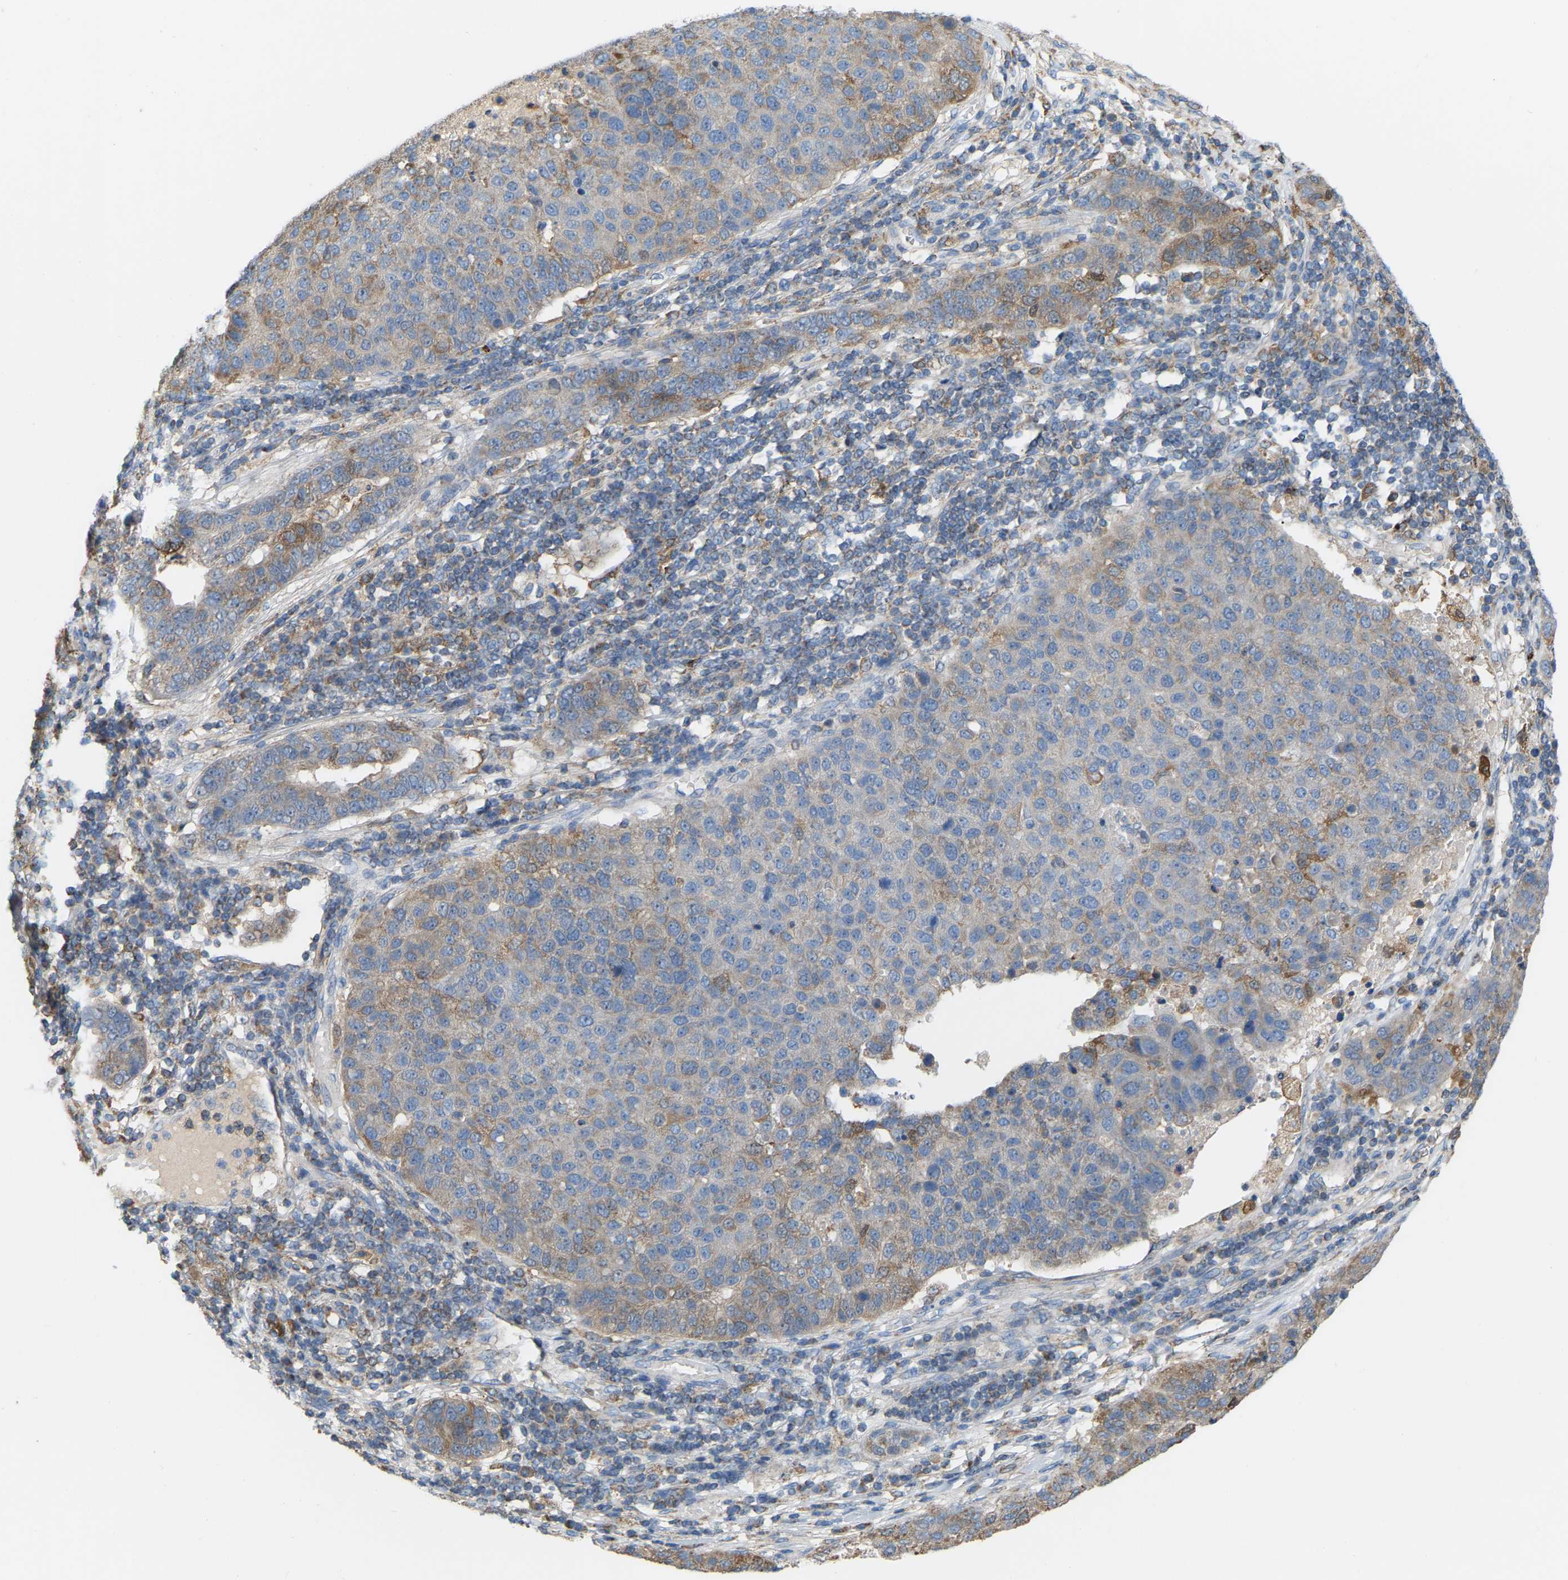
{"staining": {"intensity": "moderate", "quantity": "25%-75%", "location": "cytoplasmic/membranous"}, "tissue": "pancreatic cancer", "cell_type": "Tumor cells", "image_type": "cancer", "snomed": [{"axis": "morphology", "description": "Adenocarcinoma, NOS"}, {"axis": "topography", "description": "Pancreas"}], "caption": "A high-resolution image shows immunohistochemistry staining of pancreatic cancer, which displays moderate cytoplasmic/membranous staining in about 25%-75% of tumor cells.", "gene": "CROT", "patient": {"sex": "female", "age": 61}}